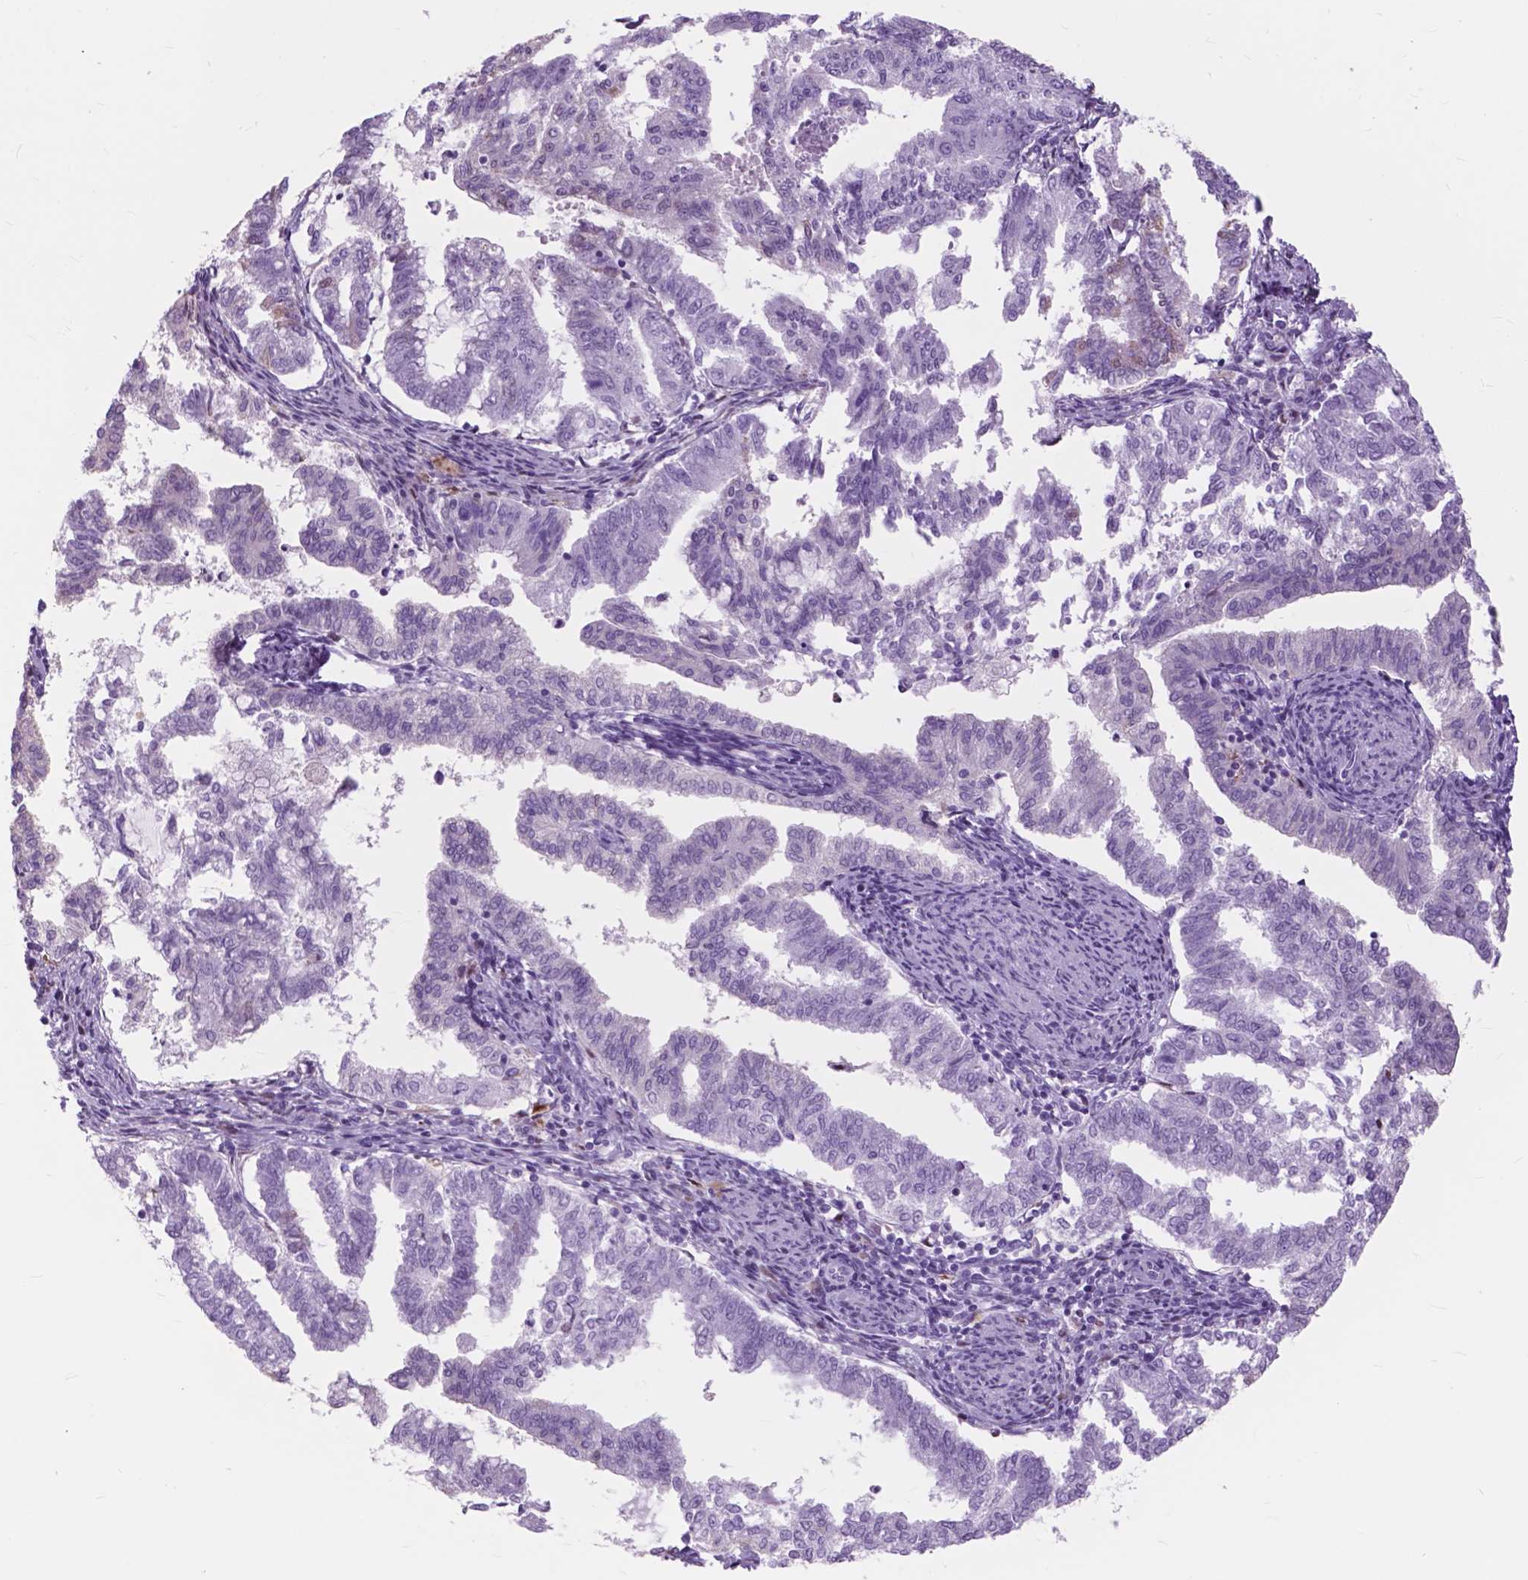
{"staining": {"intensity": "negative", "quantity": "none", "location": "none"}, "tissue": "endometrial cancer", "cell_type": "Tumor cells", "image_type": "cancer", "snomed": [{"axis": "morphology", "description": "Adenocarcinoma, NOS"}, {"axis": "topography", "description": "Endometrium"}], "caption": "Adenocarcinoma (endometrial) was stained to show a protein in brown. There is no significant expression in tumor cells. (Brightfield microscopy of DAB immunohistochemistry at high magnification).", "gene": "FXYD2", "patient": {"sex": "female", "age": 79}}